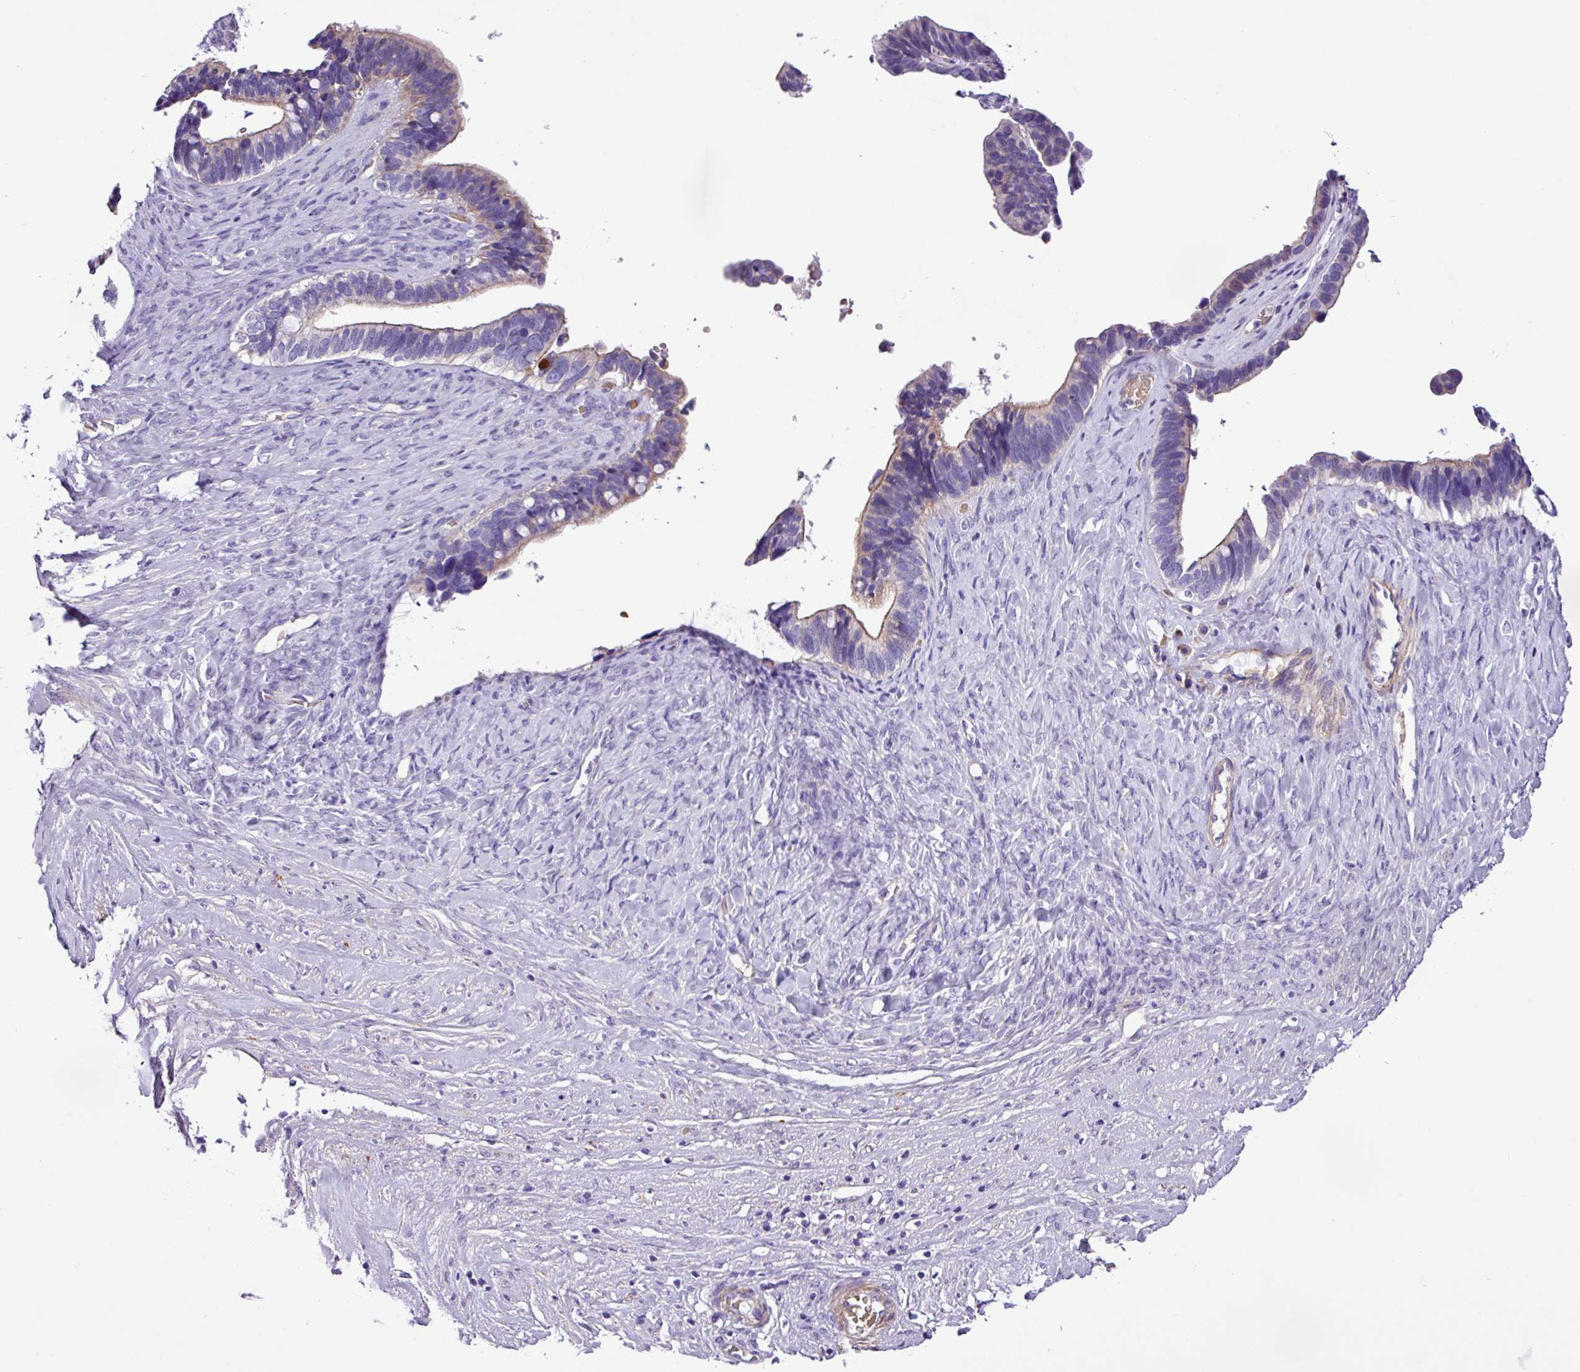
{"staining": {"intensity": "weak", "quantity": "25%-75%", "location": "cytoplasmic/membranous"}, "tissue": "ovarian cancer", "cell_type": "Tumor cells", "image_type": "cancer", "snomed": [{"axis": "morphology", "description": "Cystadenocarcinoma, serous, NOS"}, {"axis": "topography", "description": "Ovary"}], "caption": "The immunohistochemical stain labels weak cytoplasmic/membranous staining in tumor cells of serous cystadenocarcinoma (ovarian) tissue.", "gene": "C11orf91", "patient": {"sex": "female", "age": 56}}